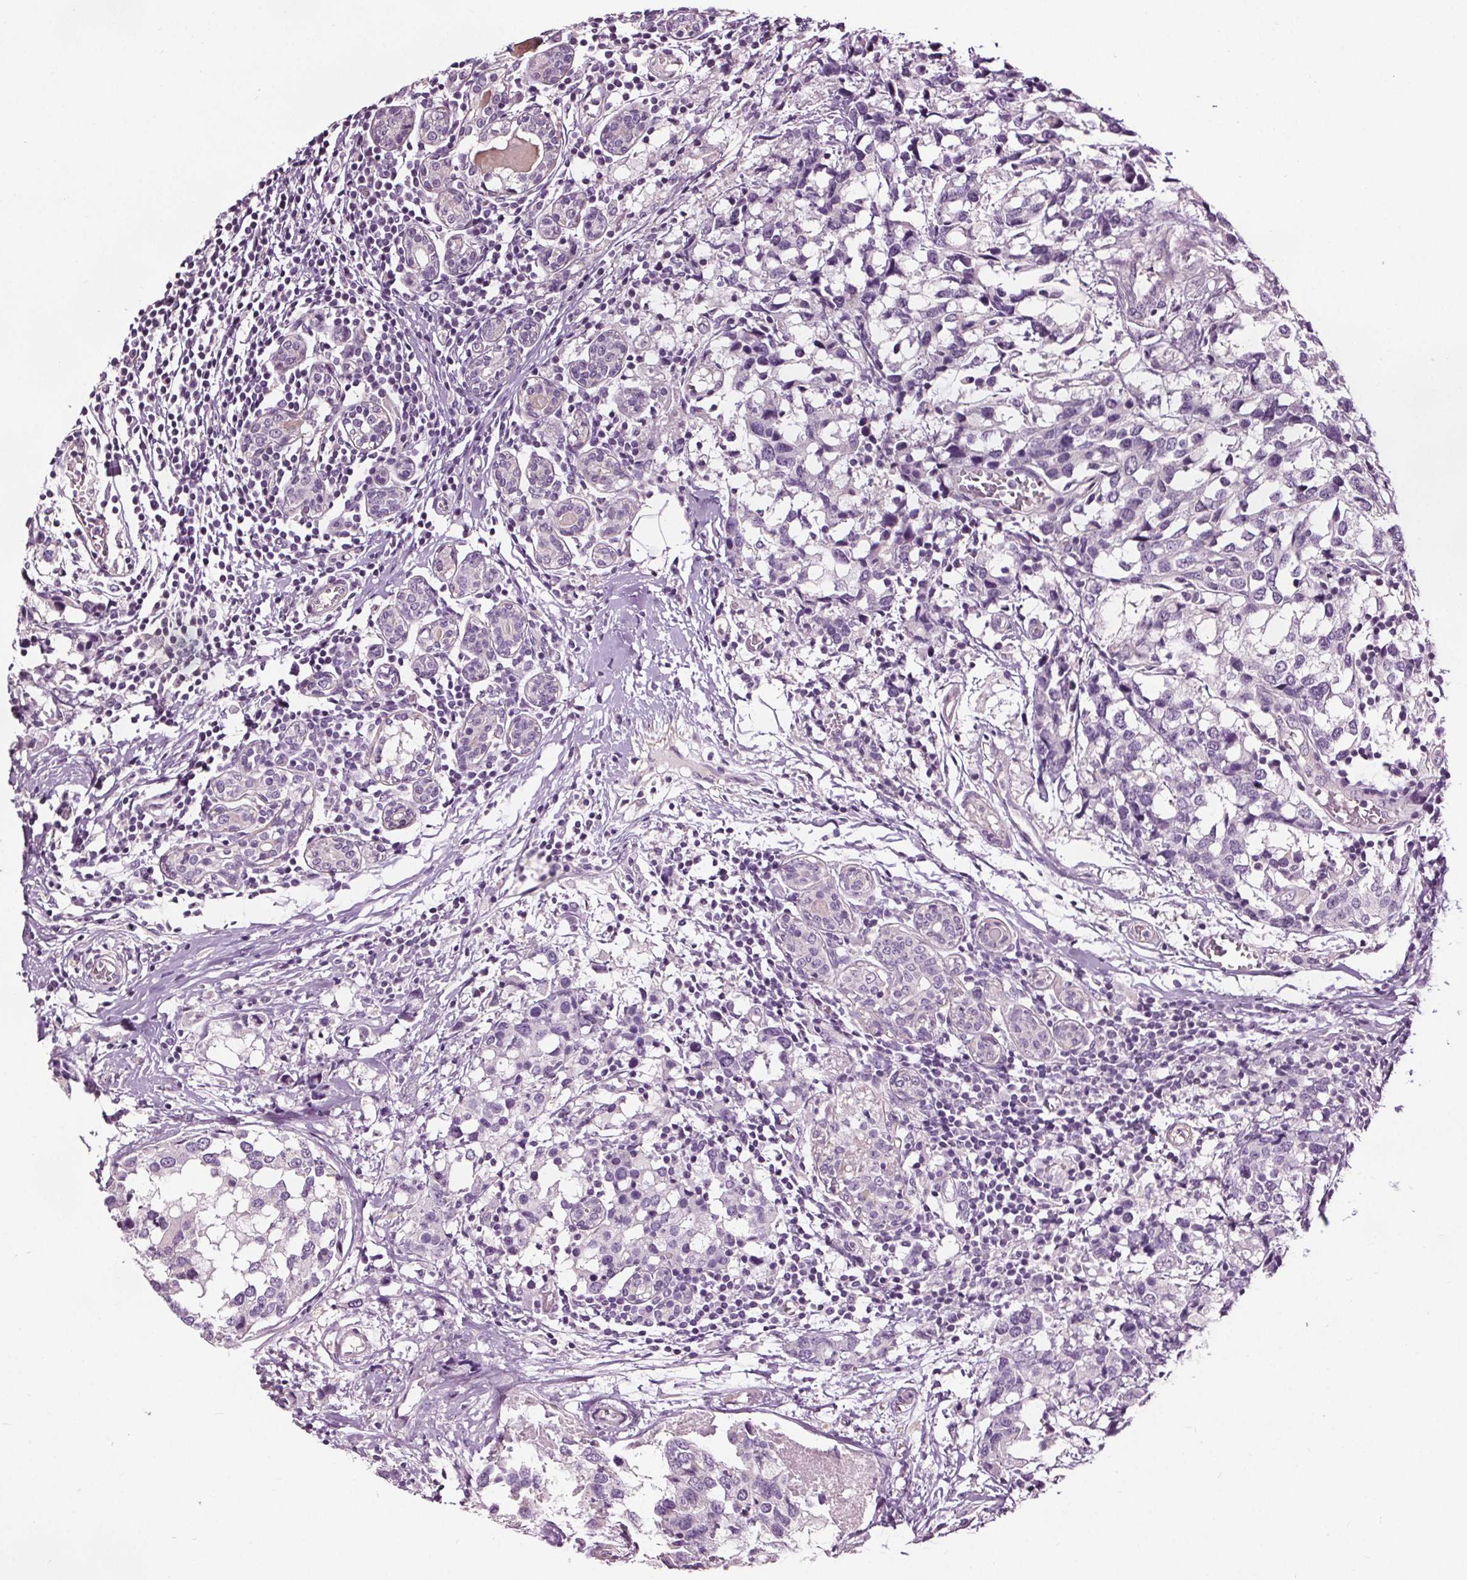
{"staining": {"intensity": "negative", "quantity": "none", "location": "none"}, "tissue": "breast cancer", "cell_type": "Tumor cells", "image_type": "cancer", "snomed": [{"axis": "morphology", "description": "Lobular carcinoma"}, {"axis": "topography", "description": "Breast"}], "caption": "Tumor cells are negative for protein expression in human lobular carcinoma (breast). (Stains: DAB immunohistochemistry (IHC) with hematoxylin counter stain, Microscopy: brightfield microscopy at high magnification).", "gene": "RASA1", "patient": {"sex": "female", "age": 59}}